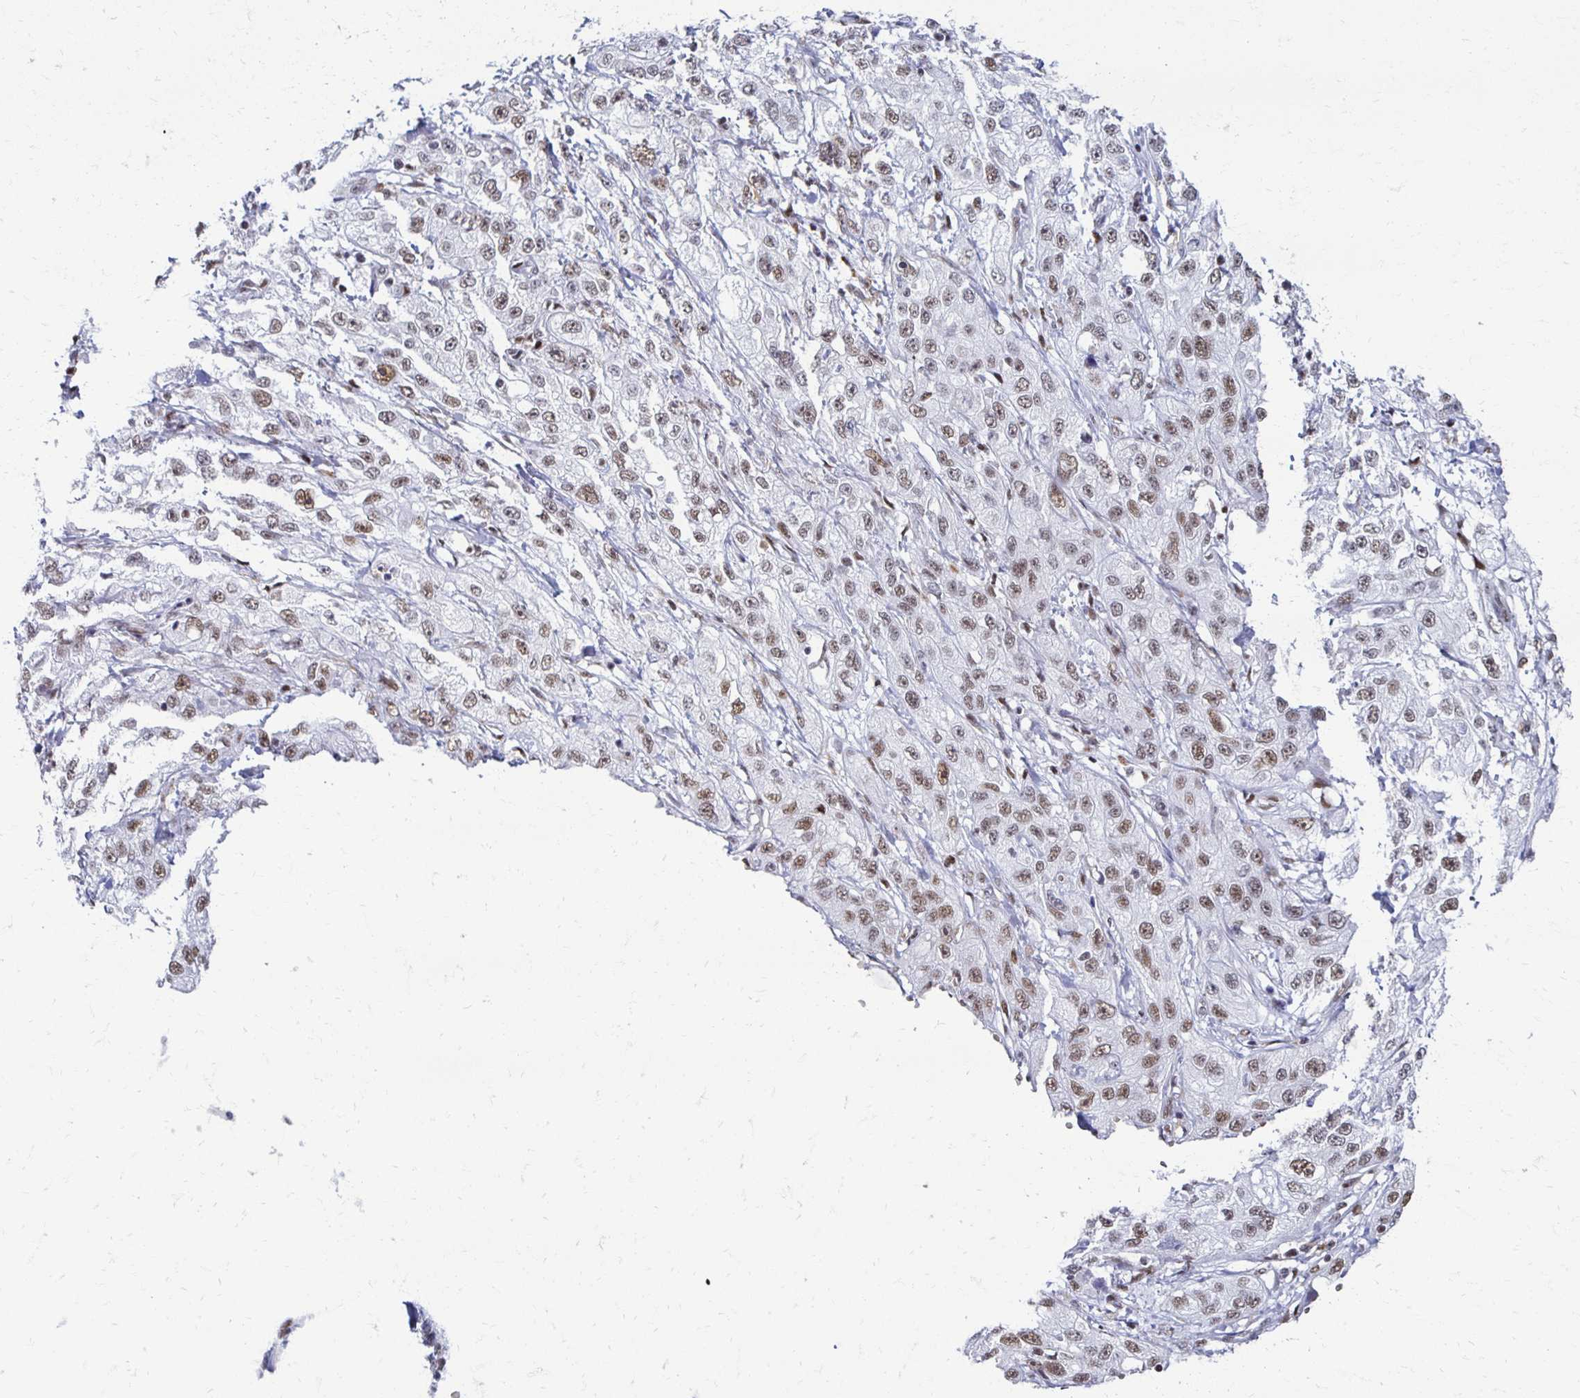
{"staining": {"intensity": "weak", "quantity": ">75%", "location": "nuclear"}, "tissue": "skin cancer", "cell_type": "Tumor cells", "image_type": "cancer", "snomed": [{"axis": "morphology", "description": "Squamous cell carcinoma, NOS"}, {"axis": "topography", "description": "Skin"}, {"axis": "topography", "description": "Vulva"}], "caption": "A brown stain labels weak nuclear staining of a protein in human skin cancer (squamous cell carcinoma) tumor cells. (Brightfield microscopy of DAB IHC at high magnification).", "gene": "IRF7", "patient": {"sex": "female", "age": 86}}